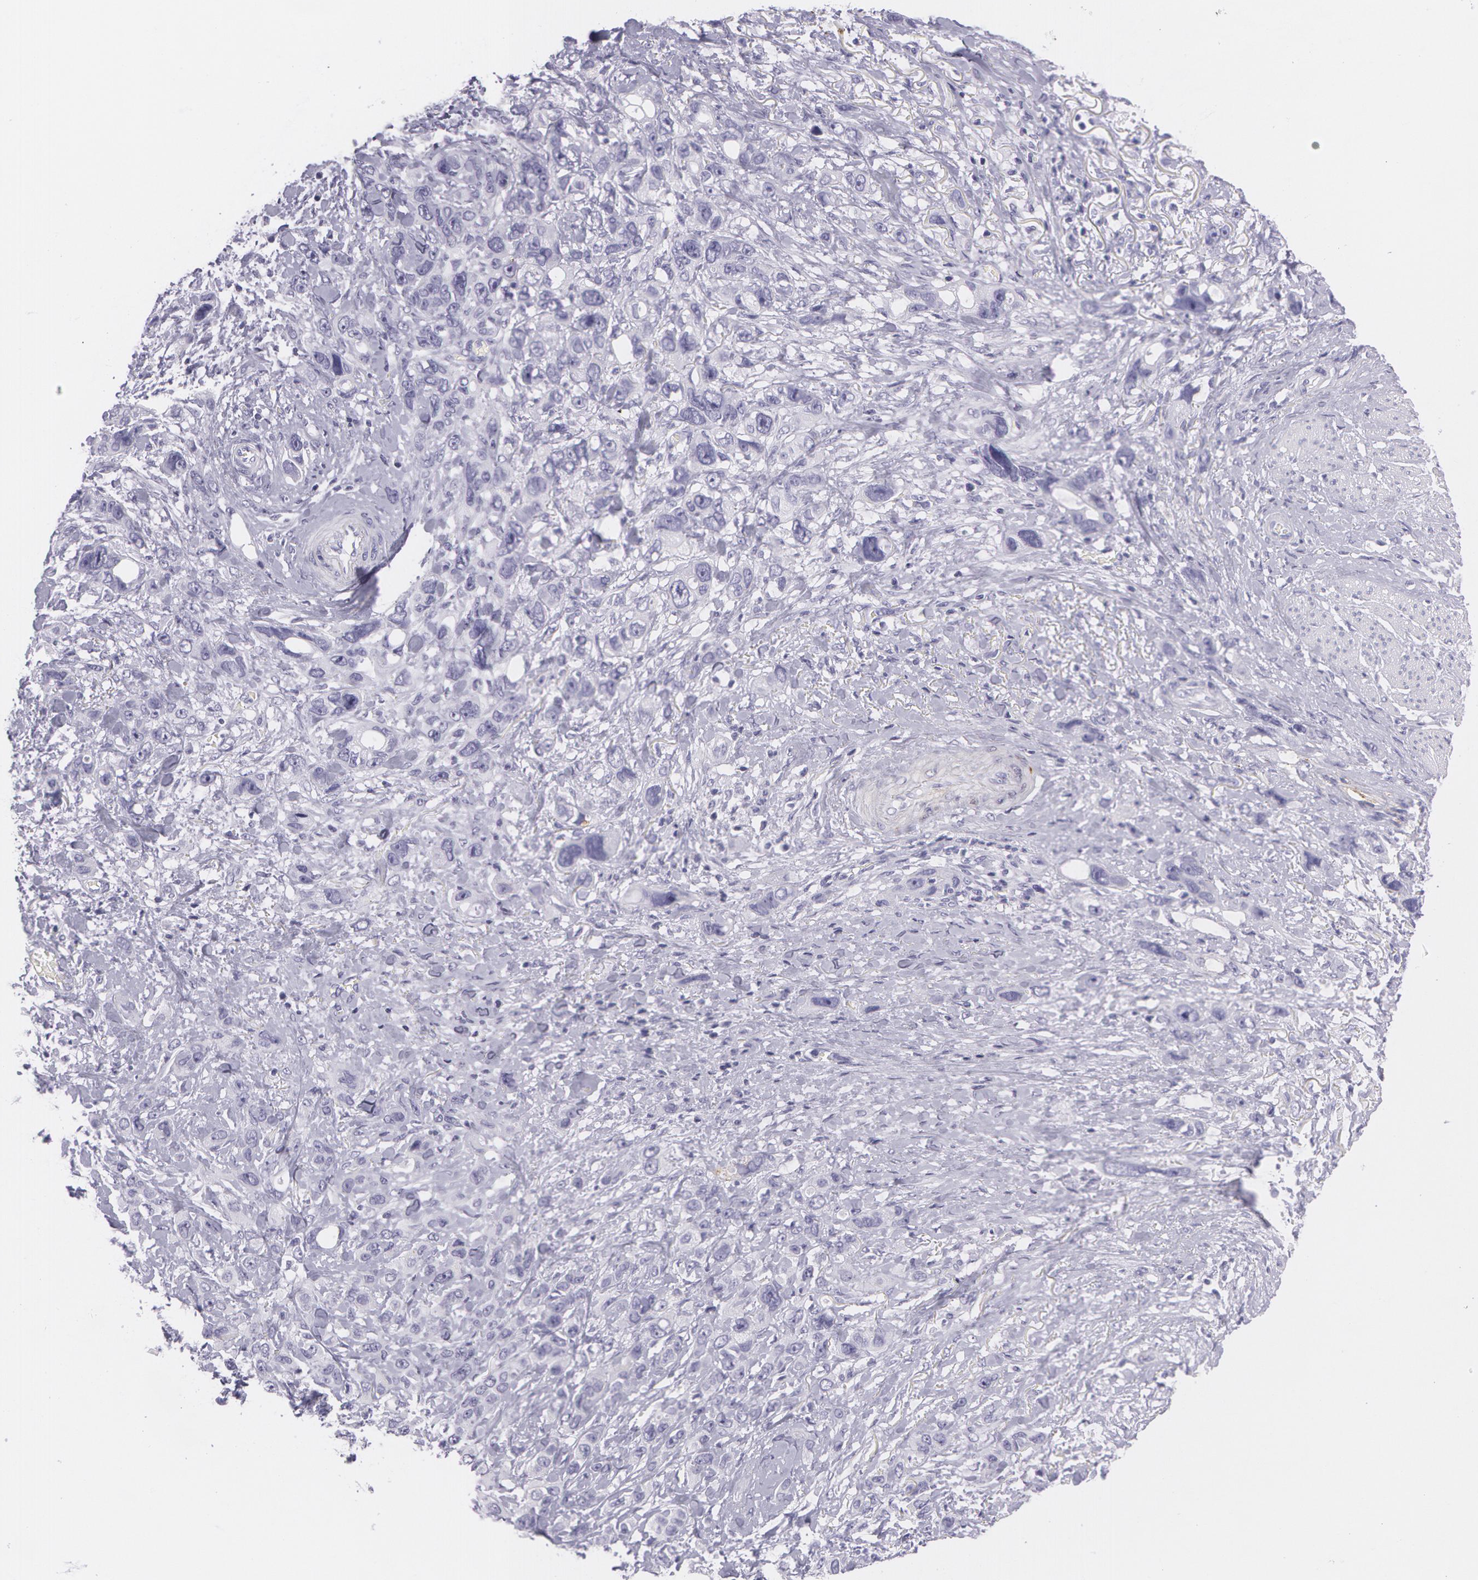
{"staining": {"intensity": "negative", "quantity": "none", "location": "none"}, "tissue": "stomach cancer", "cell_type": "Tumor cells", "image_type": "cancer", "snomed": [{"axis": "morphology", "description": "Adenocarcinoma, NOS"}, {"axis": "topography", "description": "Stomach, upper"}], "caption": "Immunohistochemical staining of human stomach adenocarcinoma displays no significant positivity in tumor cells. Brightfield microscopy of immunohistochemistry (IHC) stained with DAB (brown) and hematoxylin (blue), captured at high magnification.", "gene": "SNCG", "patient": {"sex": "male", "age": 47}}